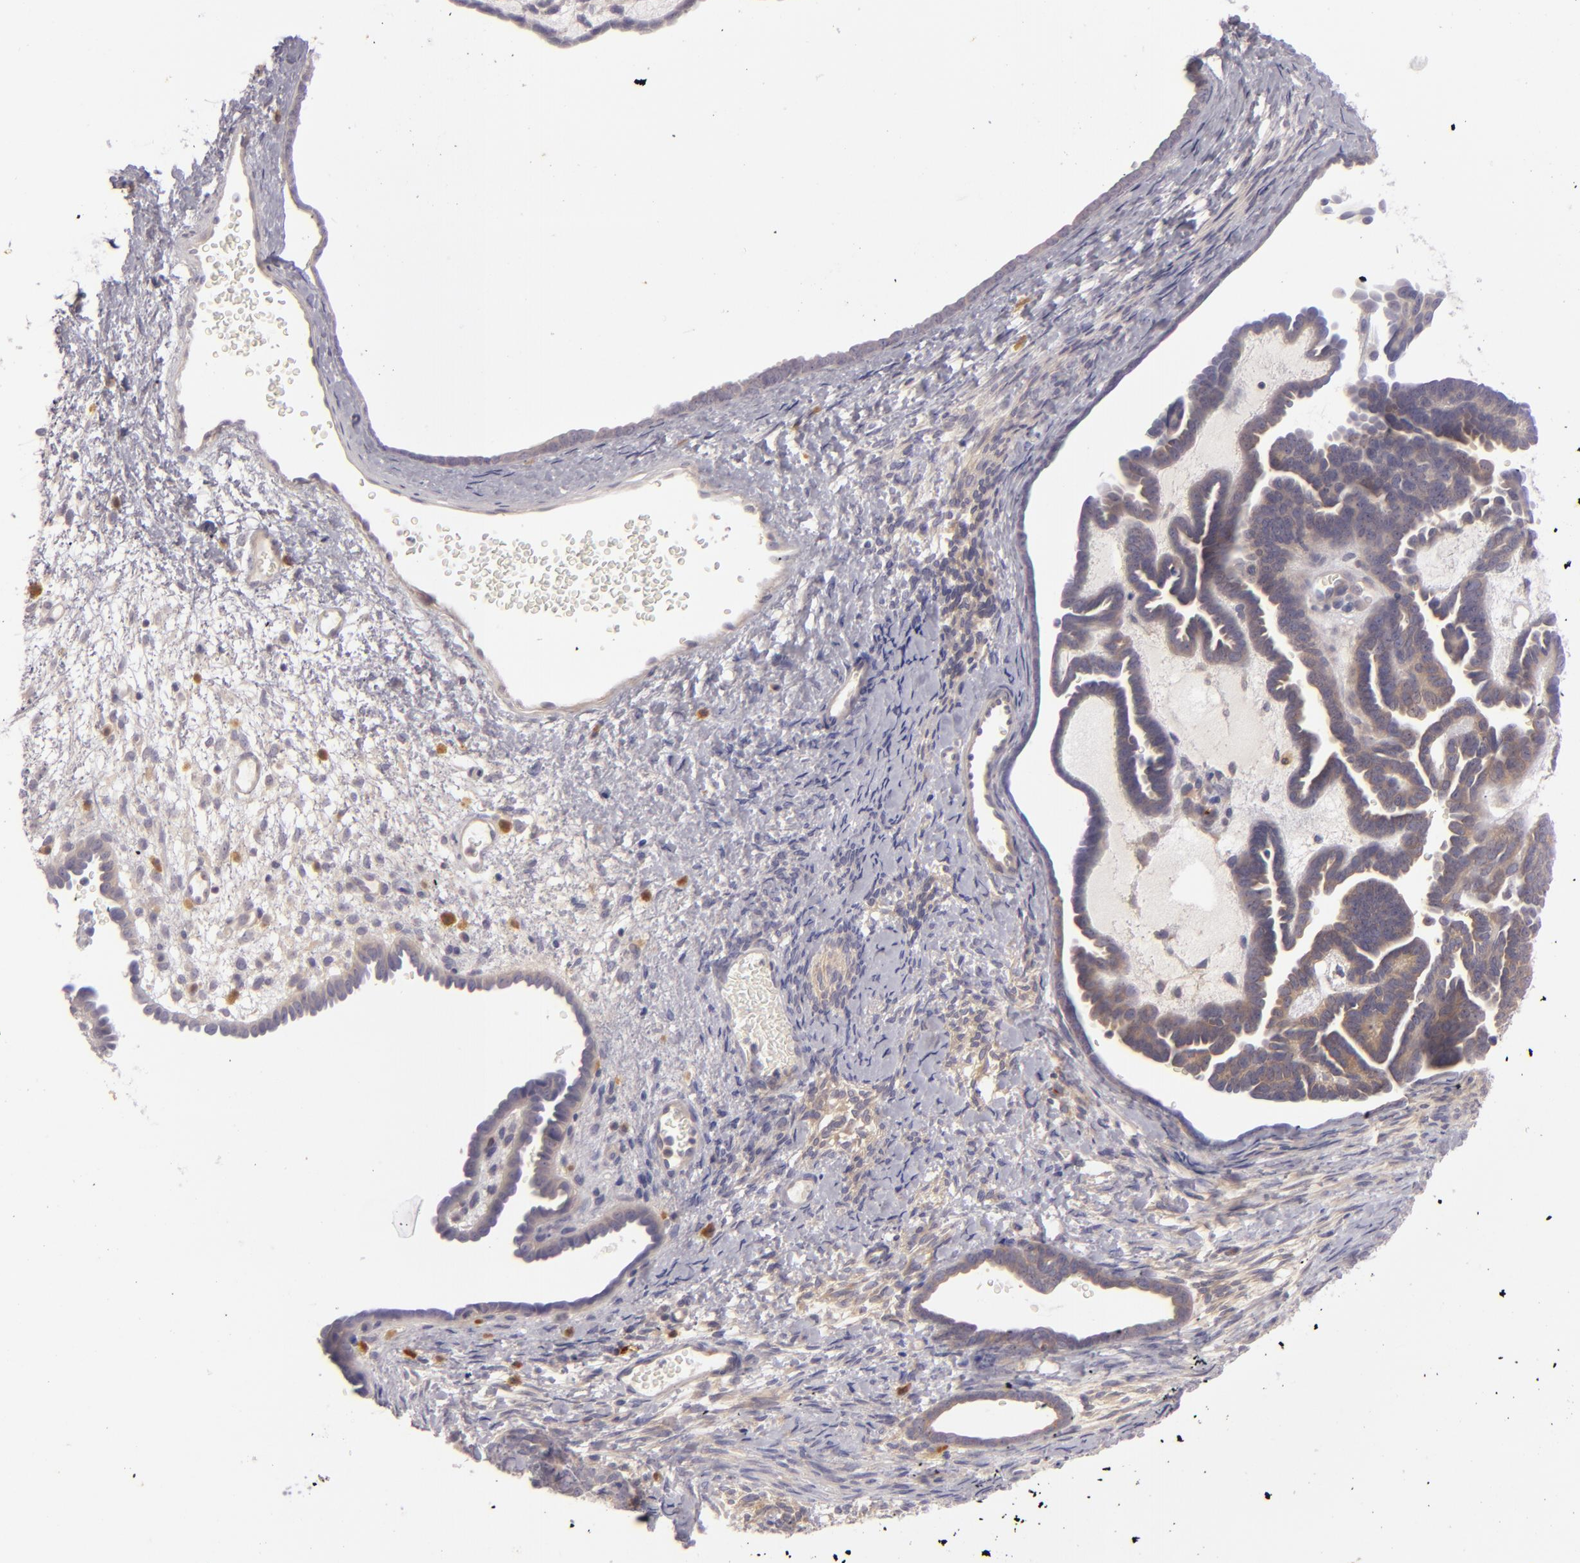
{"staining": {"intensity": "weak", "quantity": "25%-75%", "location": "cytoplasmic/membranous"}, "tissue": "endometrial cancer", "cell_type": "Tumor cells", "image_type": "cancer", "snomed": [{"axis": "morphology", "description": "Neoplasm, malignant, NOS"}, {"axis": "topography", "description": "Endometrium"}], "caption": "Protein staining displays weak cytoplasmic/membranous expression in approximately 25%-75% of tumor cells in endometrial neoplasm (malignant). (DAB IHC, brown staining for protein, blue staining for nuclei).", "gene": "CD83", "patient": {"sex": "female", "age": 74}}